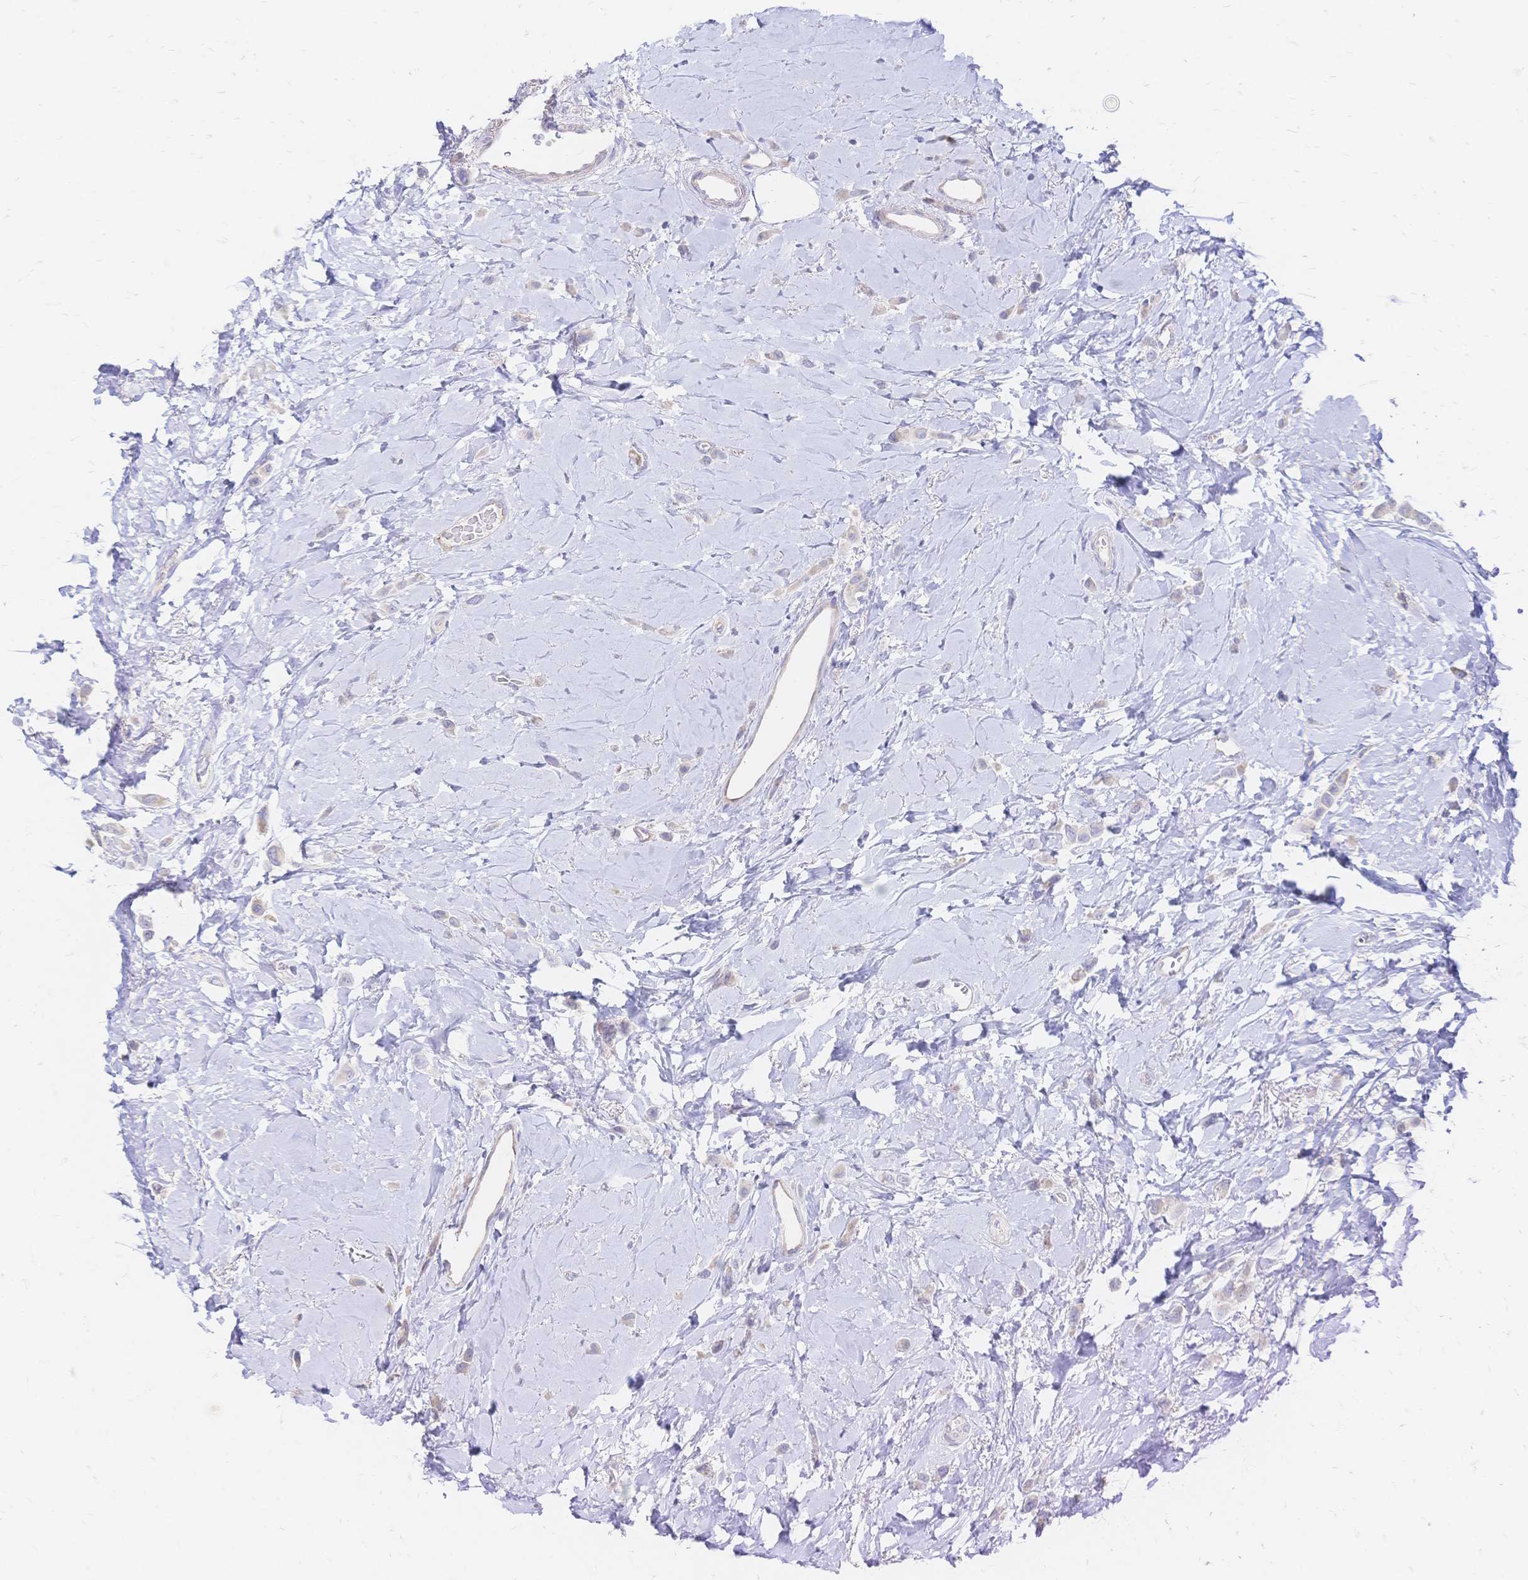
{"staining": {"intensity": "negative", "quantity": "none", "location": "none"}, "tissue": "breast cancer", "cell_type": "Tumor cells", "image_type": "cancer", "snomed": [{"axis": "morphology", "description": "Lobular carcinoma"}, {"axis": "topography", "description": "Breast"}], "caption": "Immunohistochemical staining of breast cancer exhibits no significant positivity in tumor cells. Nuclei are stained in blue.", "gene": "VWC2L", "patient": {"sex": "female", "age": 66}}